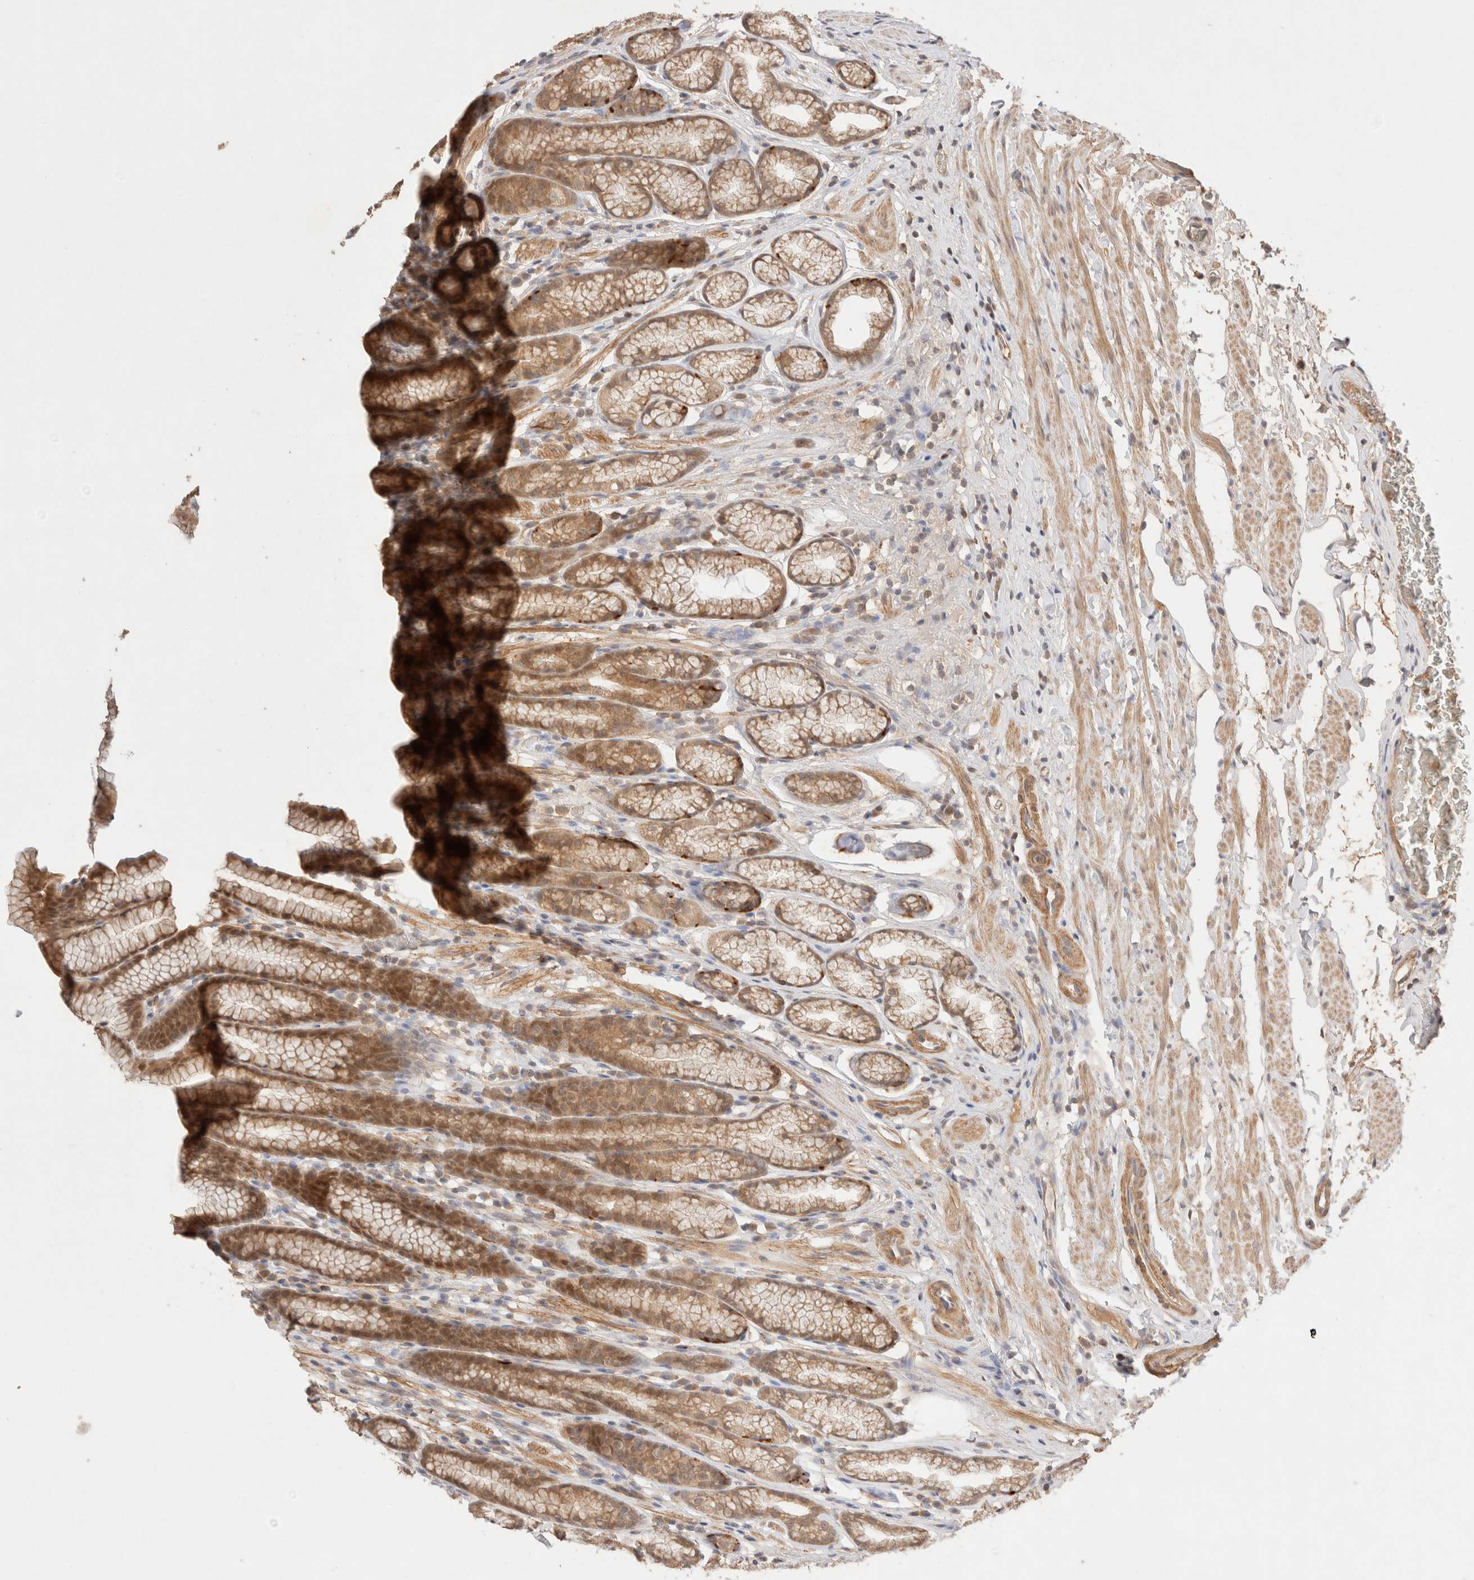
{"staining": {"intensity": "moderate", "quantity": ">75%", "location": "cytoplasmic/membranous,nuclear"}, "tissue": "stomach", "cell_type": "Glandular cells", "image_type": "normal", "snomed": [{"axis": "morphology", "description": "Normal tissue, NOS"}, {"axis": "topography", "description": "Stomach"}], "caption": "Immunohistochemistry (IHC) of unremarkable human stomach exhibits medium levels of moderate cytoplasmic/membranous,nuclear expression in approximately >75% of glandular cells. The staining was performed using DAB (3,3'-diaminobenzidine) to visualize the protein expression in brown, while the nuclei were stained in blue with hematoxylin (Magnification: 20x).", "gene": "CARNMT1", "patient": {"sex": "male", "age": 42}}